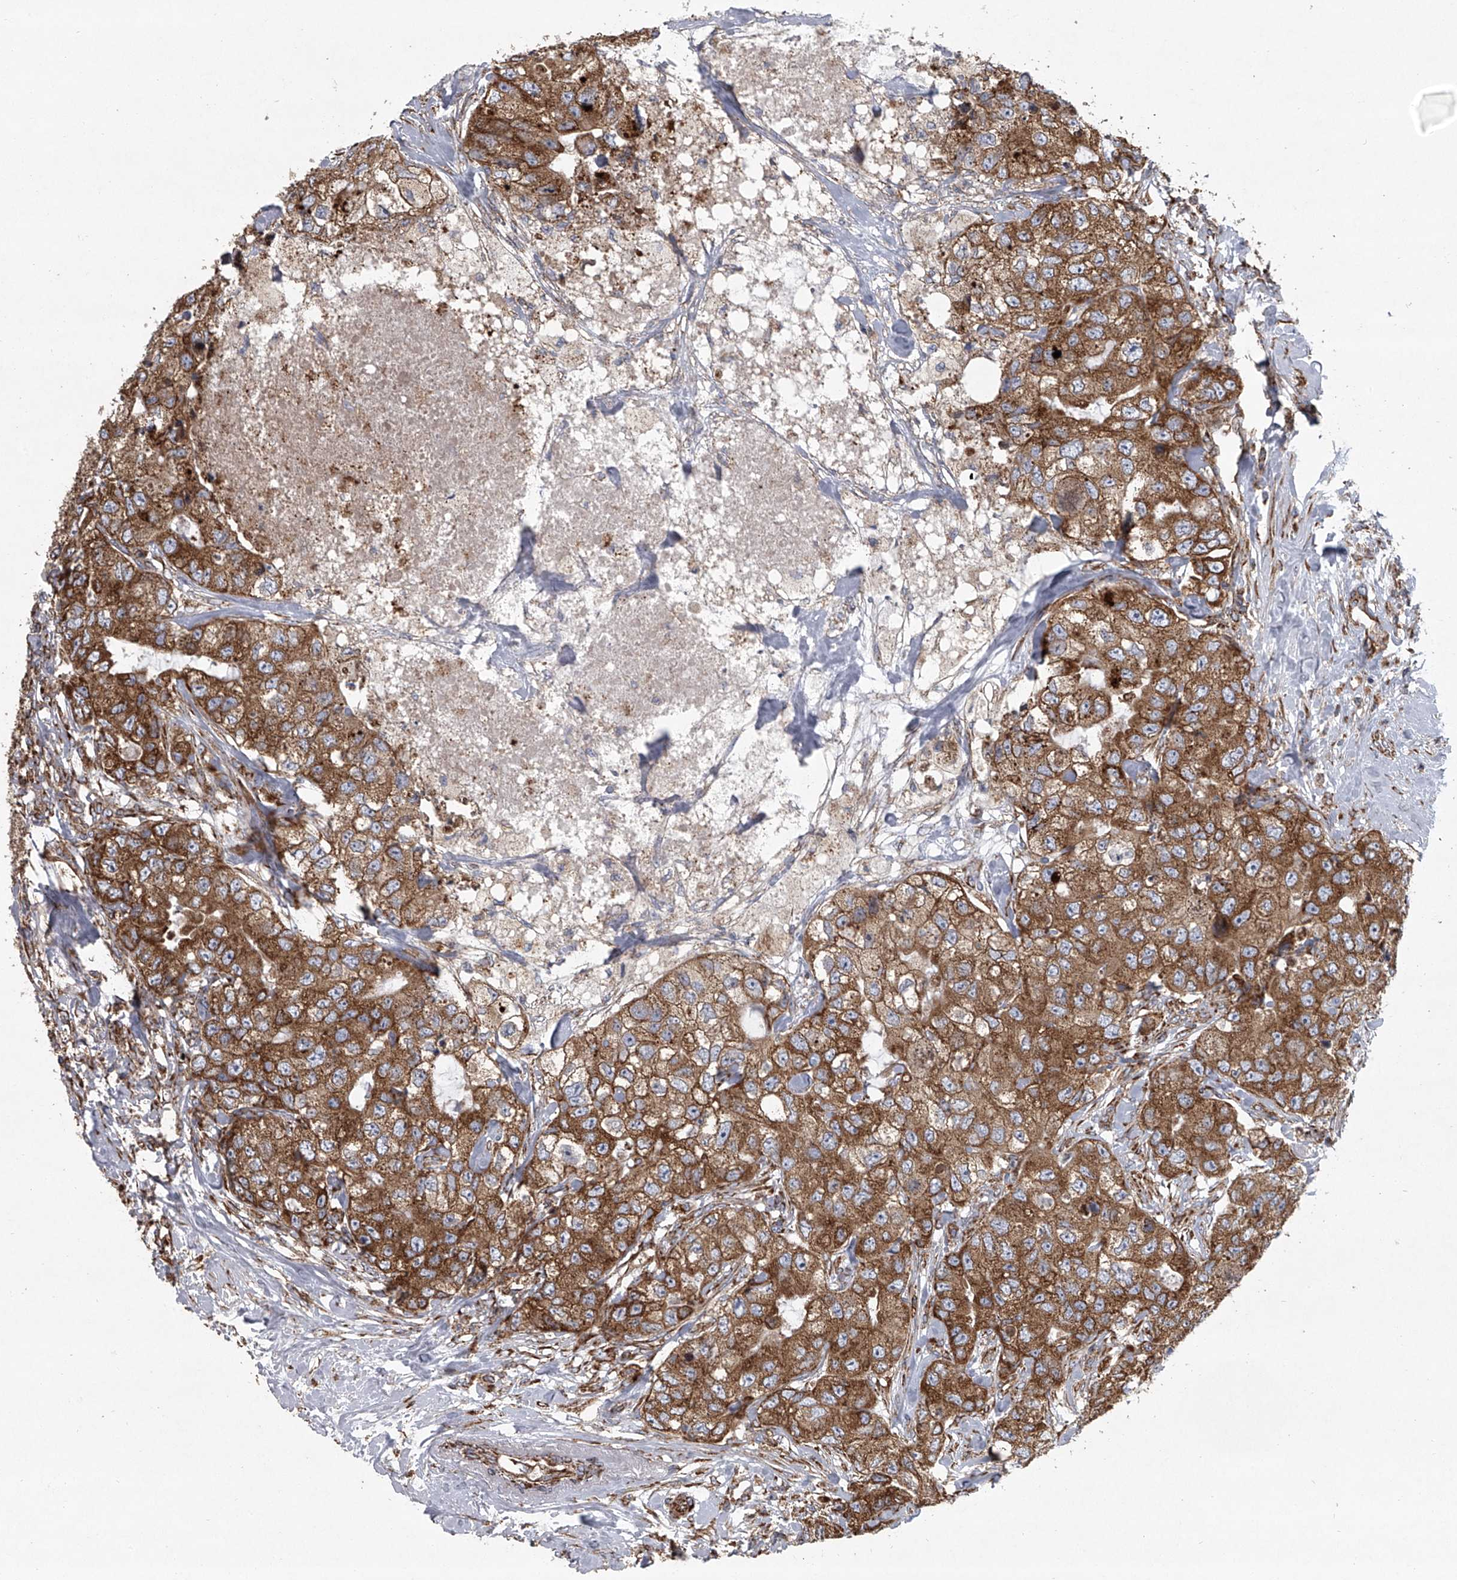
{"staining": {"intensity": "moderate", "quantity": ">75%", "location": "cytoplasmic/membranous"}, "tissue": "breast cancer", "cell_type": "Tumor cells", "image_type": "cancer", "snomed": [{"axis": "morphology", "description": "Duct carcinoma"}, {"axis": "topography", "description": "Breast"}], "caption": "A brown stain labels moderate cytoplasmic/membranous staining of a protein in breast infiltrating ductal carcinoma tumor cells.", "gene": "ZC3H15", "patient": {"sex": "female", "age": 62}}